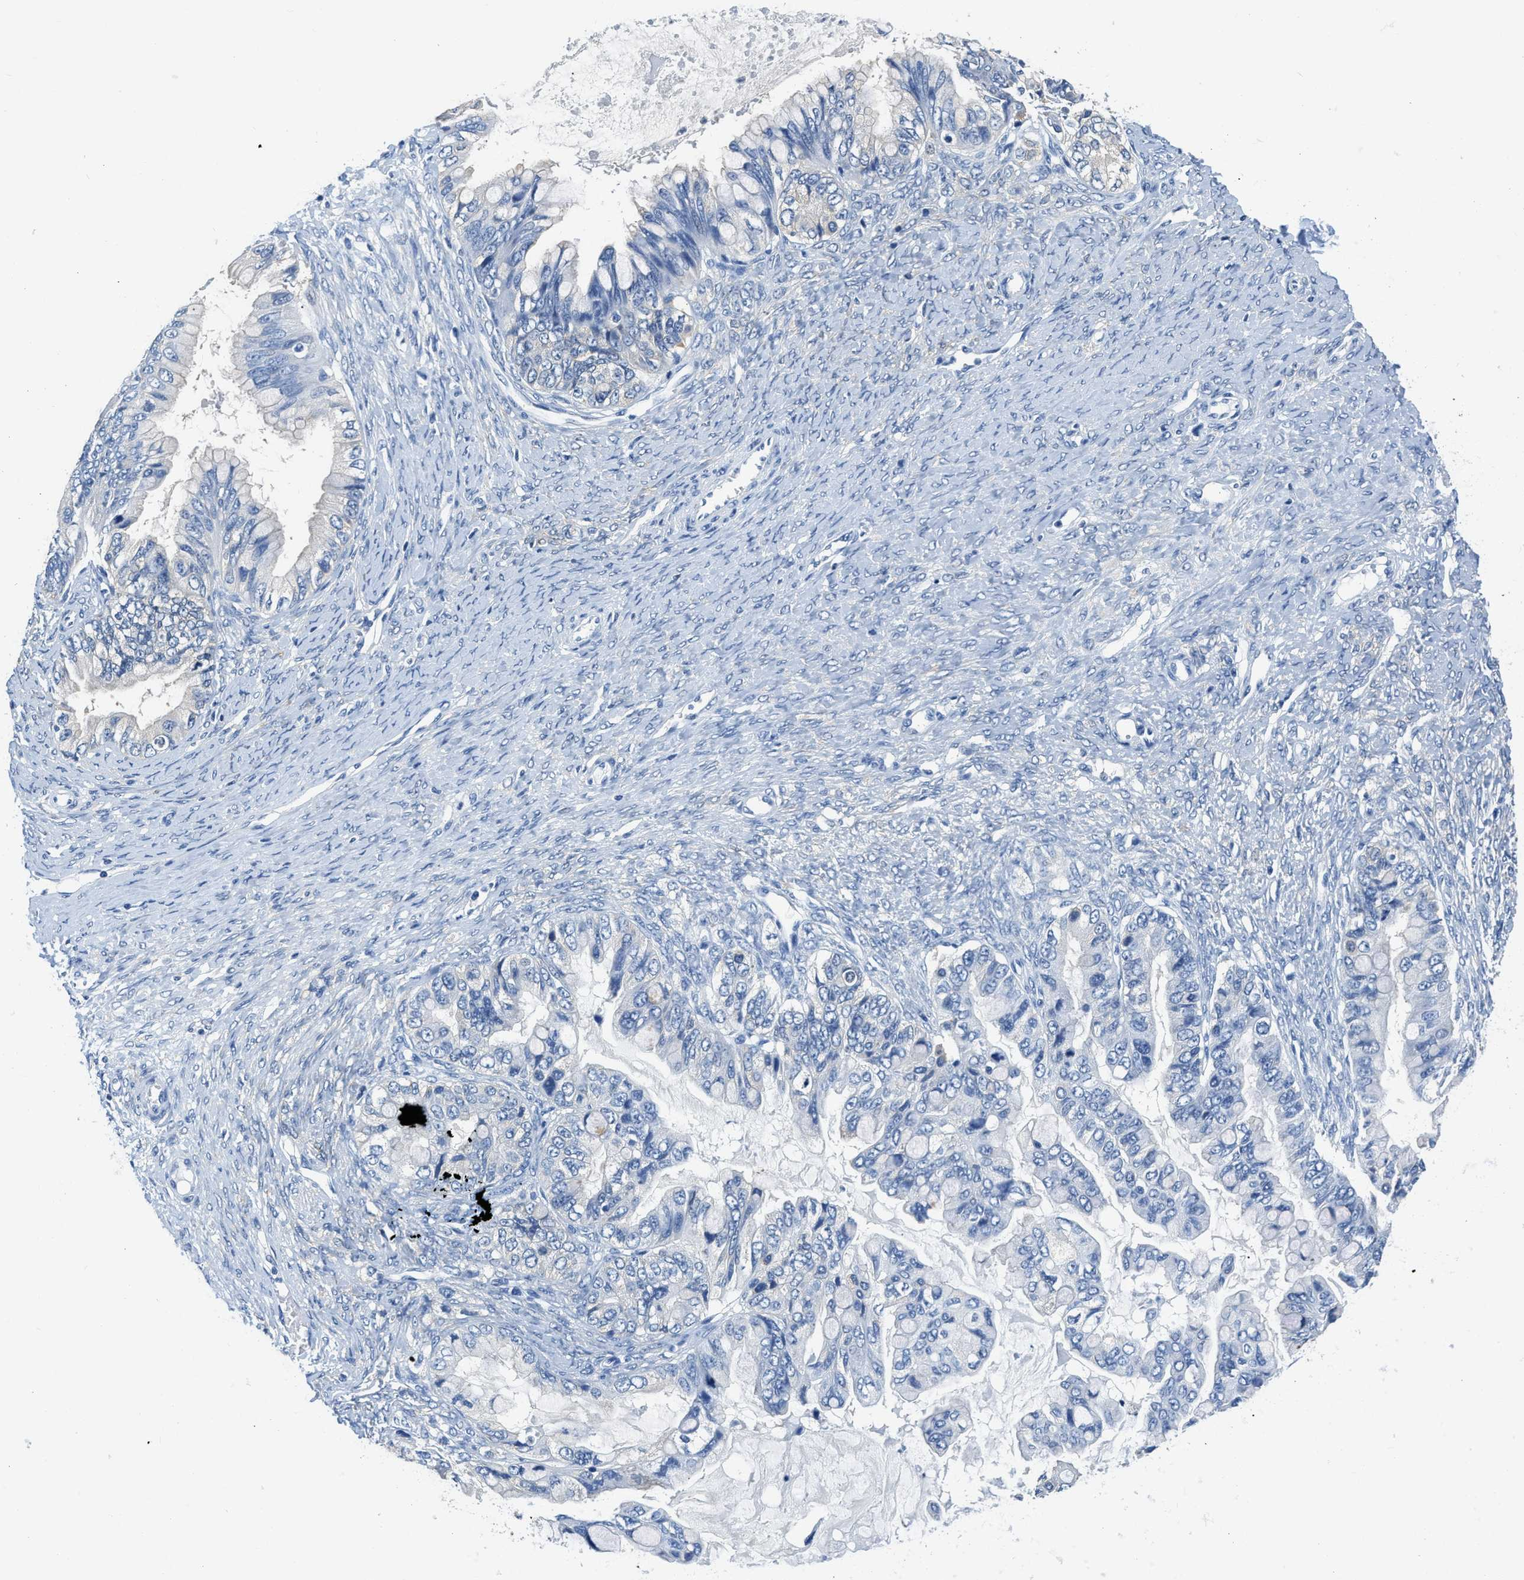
{"staining": {"intensity": "negative", "quantity": "none", "location": "none"}, "tissue": "ovarian cancer", "cell_type": "Tumor cells", "image_type": "cancer", "snomed": [{"axis": "morphology", "description": "Cystadenocarcinoma, mucinous, NOS"}, {"axis": "topography", "description": "Ovary"}], "caption": "Tumor cells are negative for brown protein staining in ovarian mucinous cystadenocarcinoma. (DAB immunohistochemistry (IHC), high magnification).", "gene": "ZDHHC13", "patient": {"sex": "female", "age": 80}}